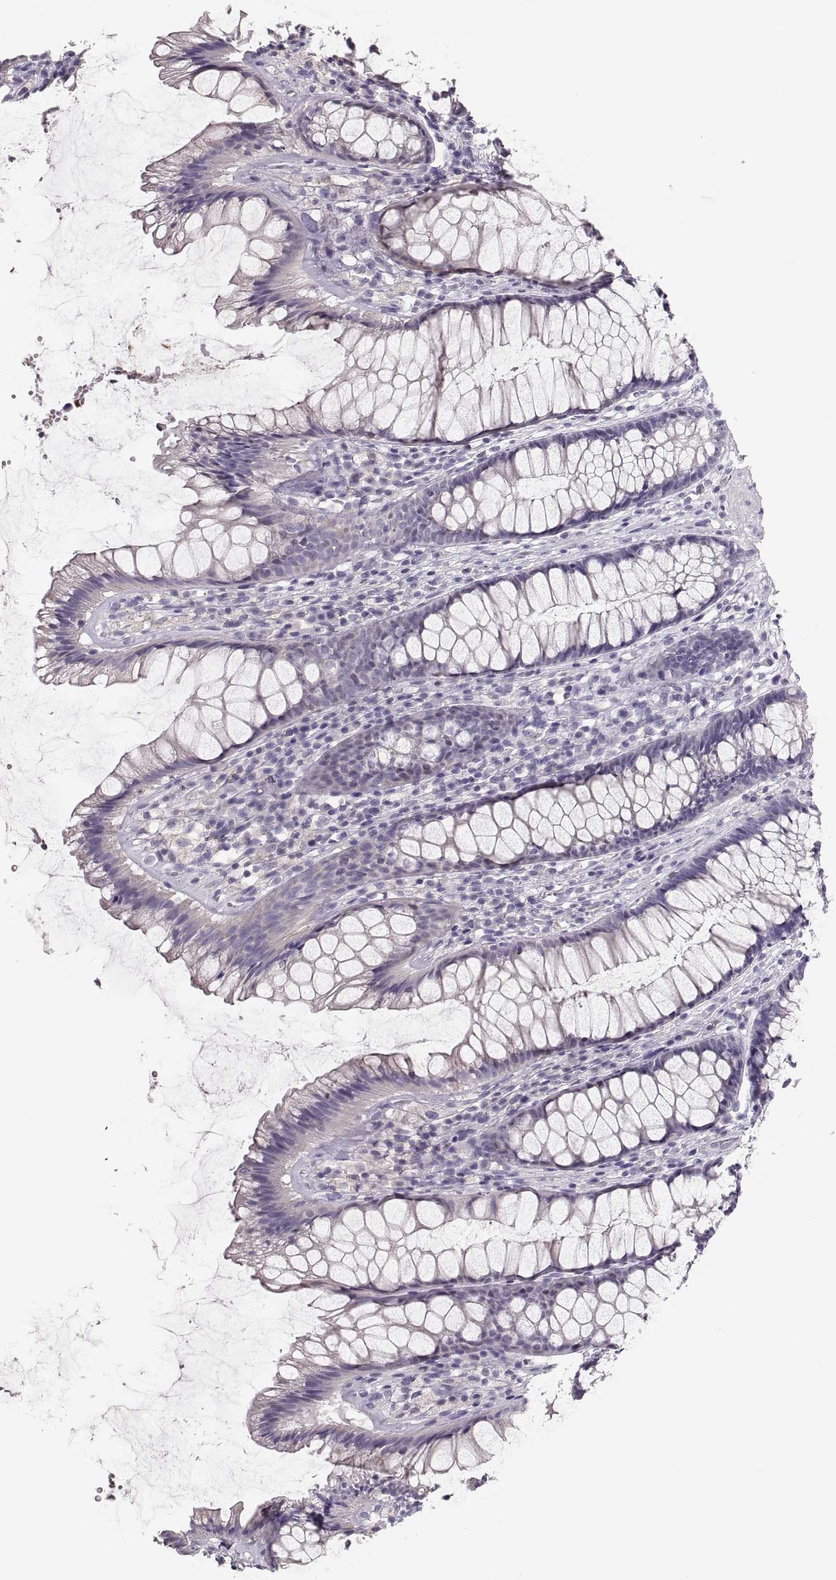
{"staining": {"intensity": "negative", "quantity": "none", "location": "none"}, "tissue": "rectum", "cell_type": "Glandular cells", "image_type": "normal", "snomed": [{"axis": "morphology", "description": "Normal tissue, NOS"}, {"axis": "topography", "description": "Rectum"}], "caption": "High power microscopy photomicrograph of an immunohistochemistry histopathology image of benign rectum, revealing no significant expression in glandular cells. (Stains: DAB (3,3'-diaminobenzidine) immunohistochemistry (IHC) with hematoxylin counter stain, Microscopy: brightfield microscopy at high magnification).", "gene": "RUNDC3A", "patient": {"sex": "male", "age": 72}}